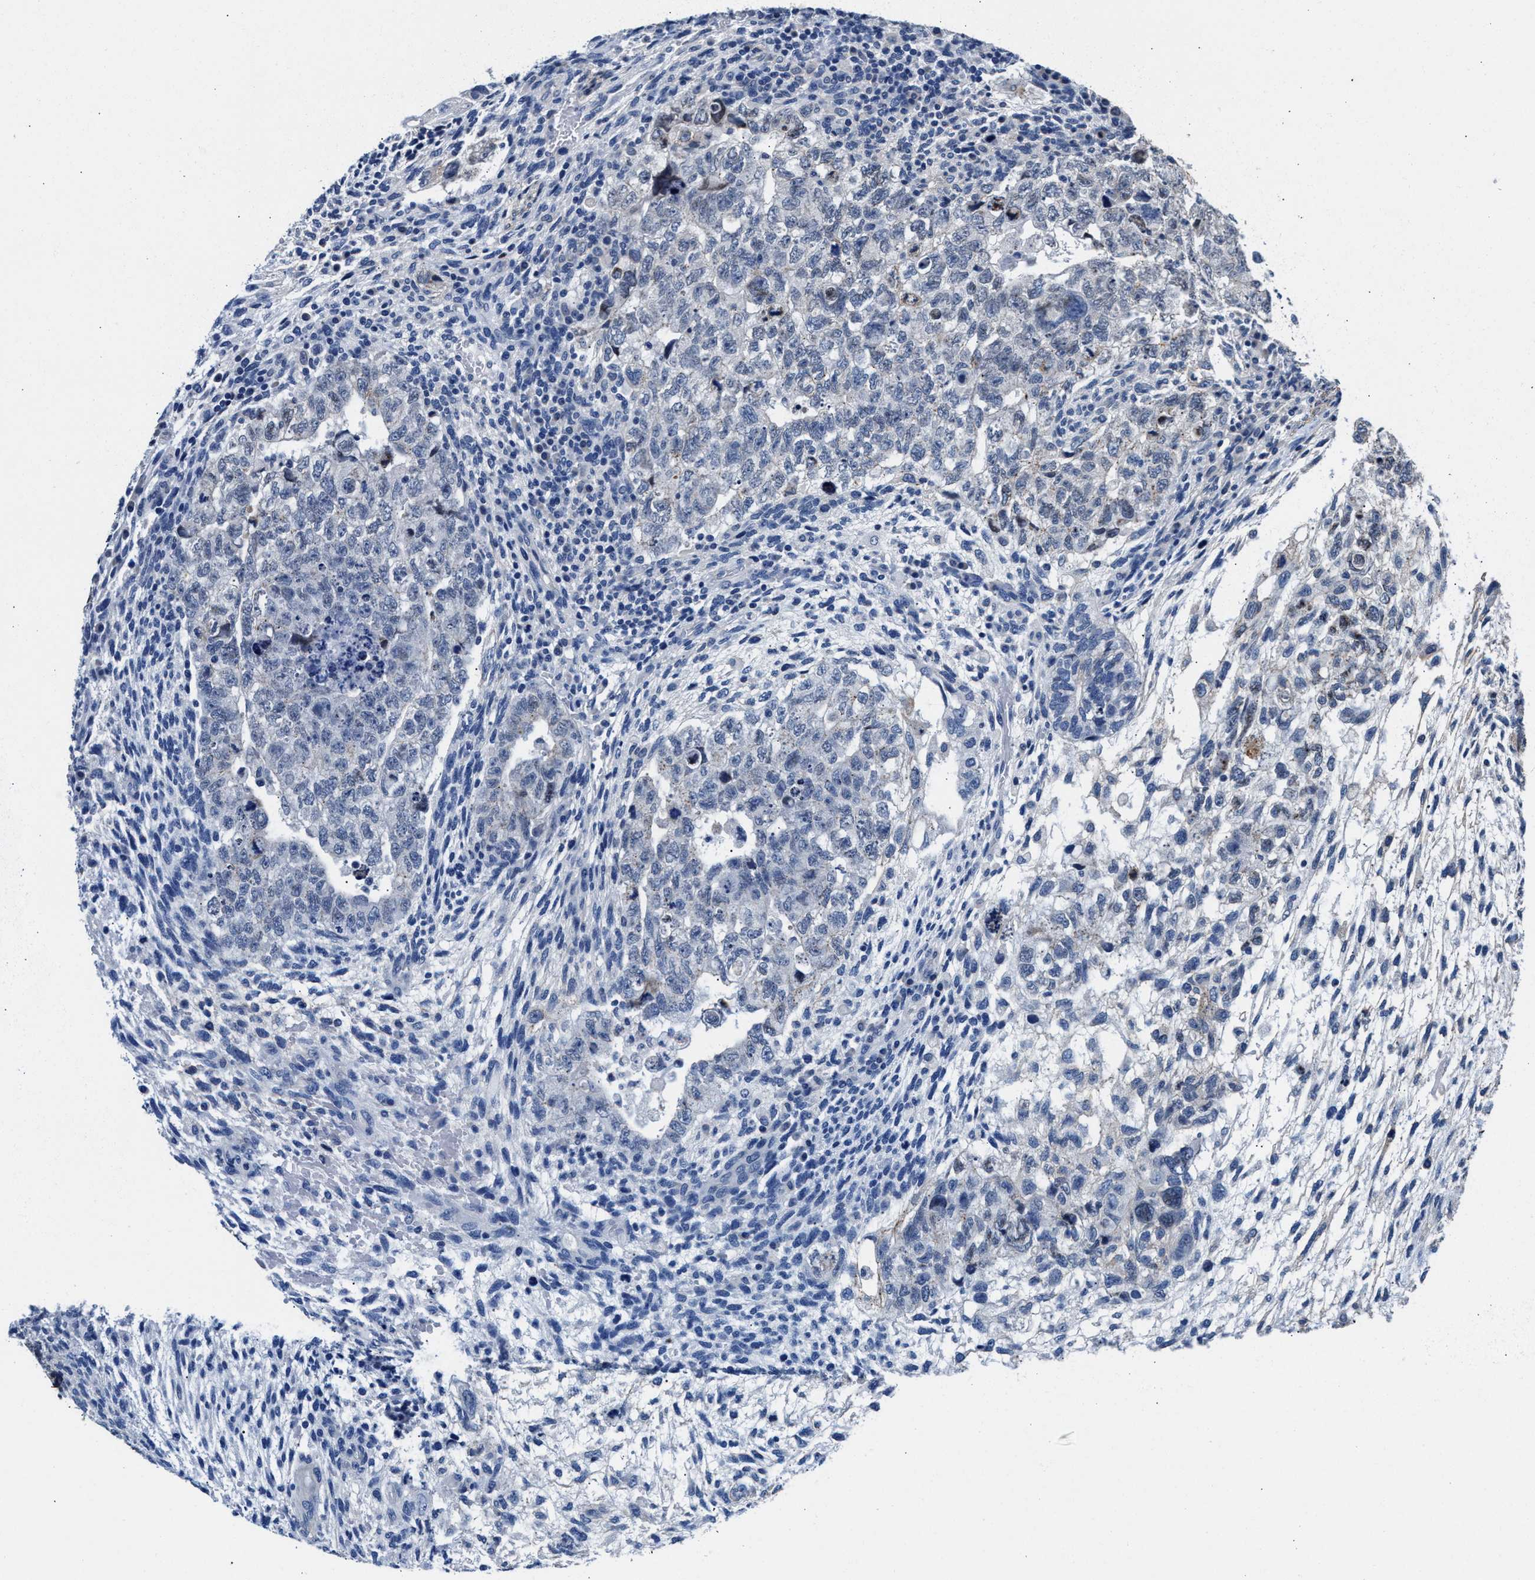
{"staining": {"intensity": "negative", "quantity": "none", "location": "none"}, "tissue": "testis cancer", "cell_type": "Tumor cells", "image_type": "cancer", "snomed": [{"axis": "morphology", "description": "Carcinoma, Embryonal, NOS"}, {"axis": "topography", "description": "Testis"}], "caption": "IHC of human testis cancer (embryonal carcinoma) demonstrates no positivity in tumor cells.", "gene": "MYH3", "patient": {"sex": "male", "age": 36}}